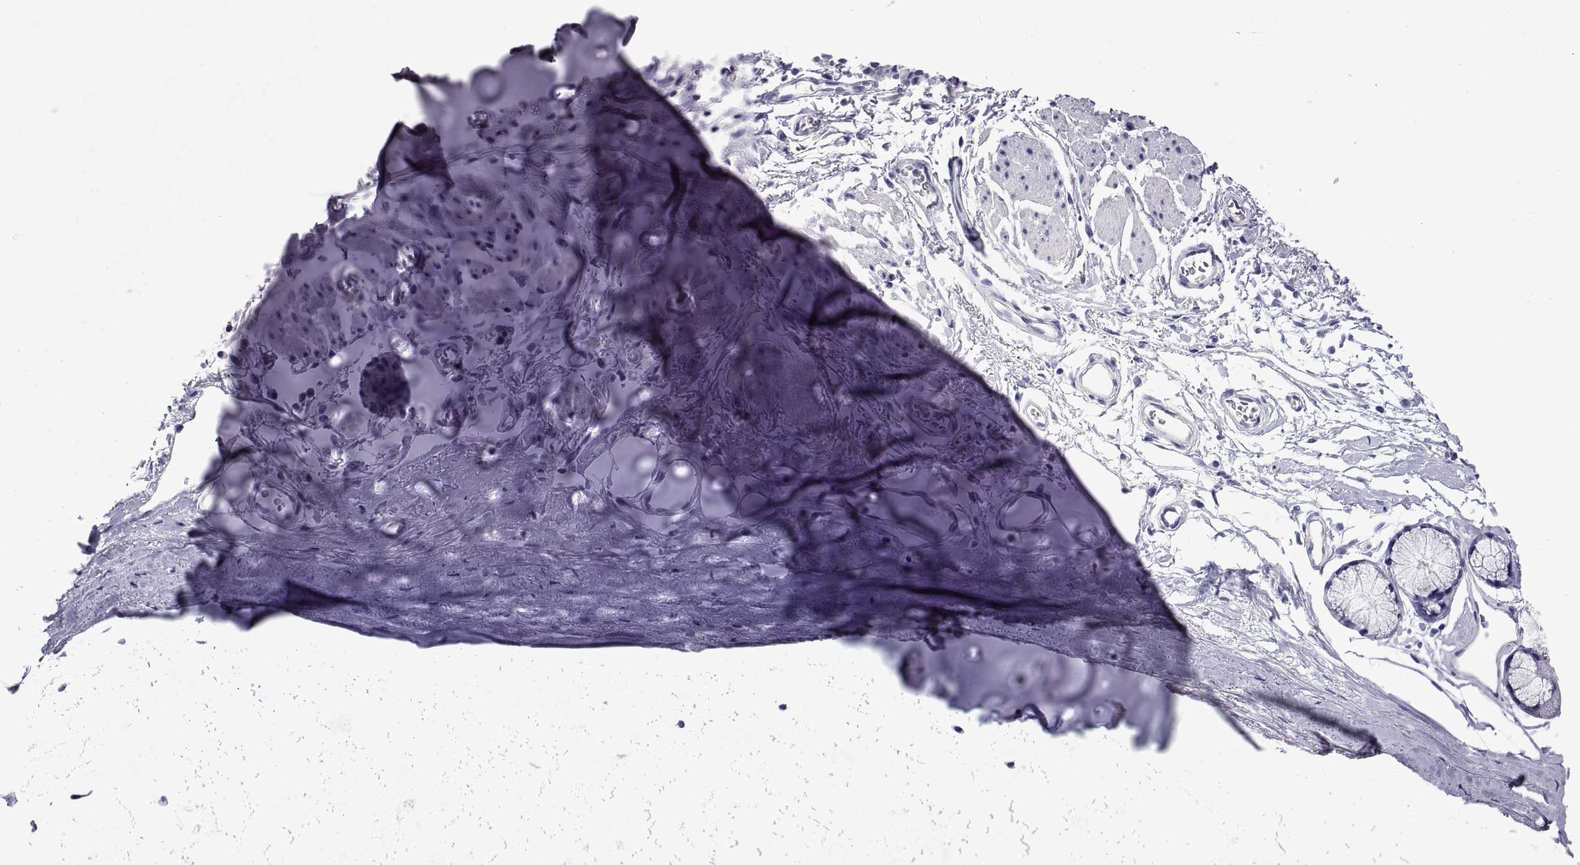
{"staining": {"intensity": "negative", "quantity": "none", "location": "none"}, "tissue": "soft tissue", "cell_type": "Chondrocytes", "image_type": "normal", "snomed": [{"axis": "morphology", "description": "Normal tissue, NOS"}, {"axis": "topography", "description": "Cartilage tissue"}, {"axis": "topography", "description": "Bronchus"}], "caption": "IHC of unremarkable soft tissue demonstrates no expression in chondrocytes. The staining was performed using DAB to visualize the protein expression in brown, while the nuclei were stained in blue with hematoxylin (Magnification: 20x).", "gene": "LCN9", "patient": {"sex": "female", "age": 79}}